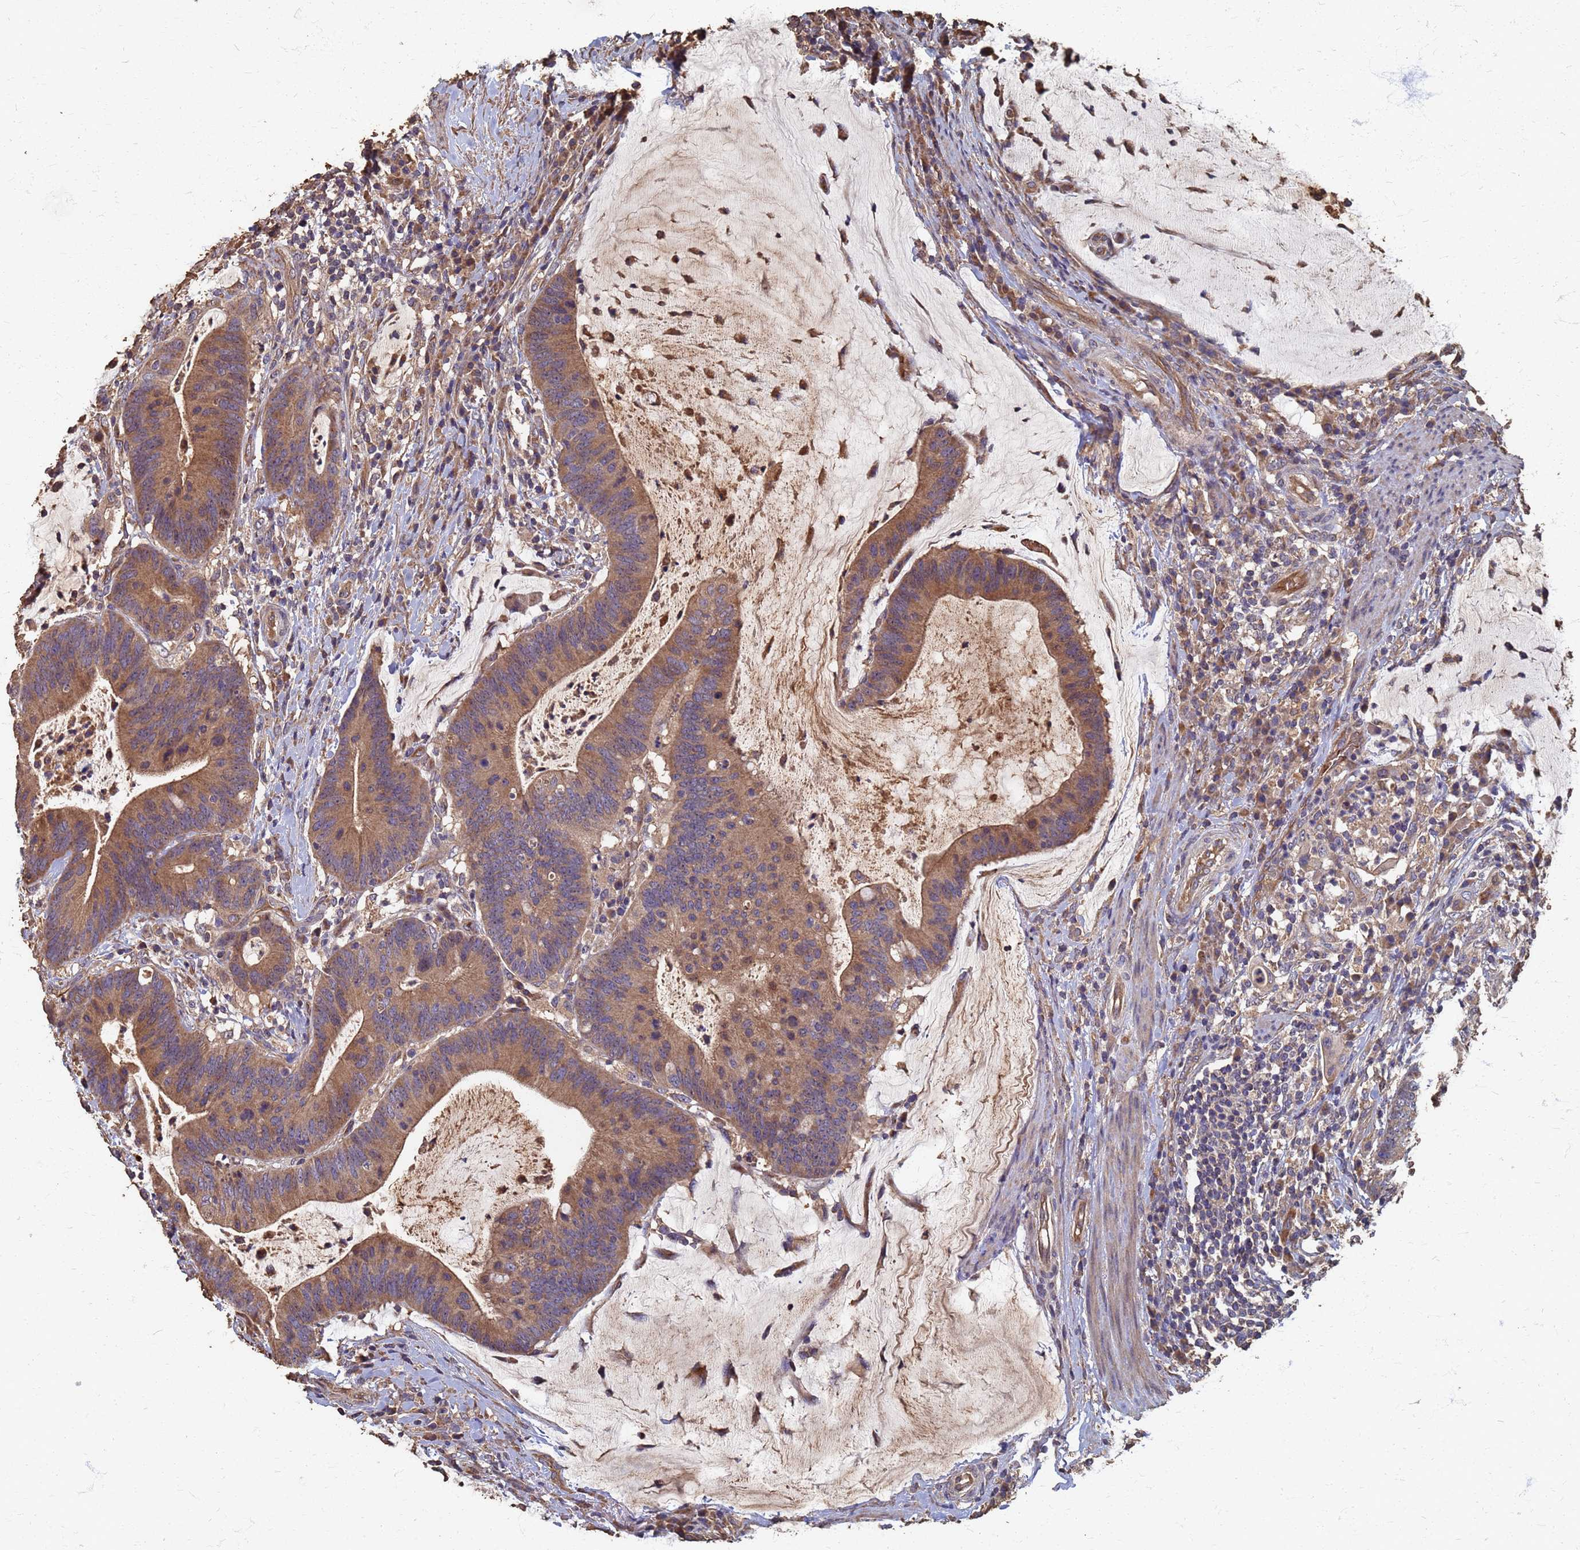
{"staining": {"intensity": "moderate", "quantity": ">75%", "location": "cytoplasmic/membranous"}, "tissue": "colorectal cancer", "cell_type": "Tumor cells", "image_type": "cancer", "snomed": [{"axis": "morphology", "description": "Adenocarcinoma, NOS"}, {"axis": "topography", "description": "Colon"}], "caption": "Human colorectal cancer stained with a brown dye displays moderate cytoplasmic/membranous positive expression in approximately >75% of tumor cells.", "gene": "DPH5", "patient": {"sex": "female", "age": 66}}